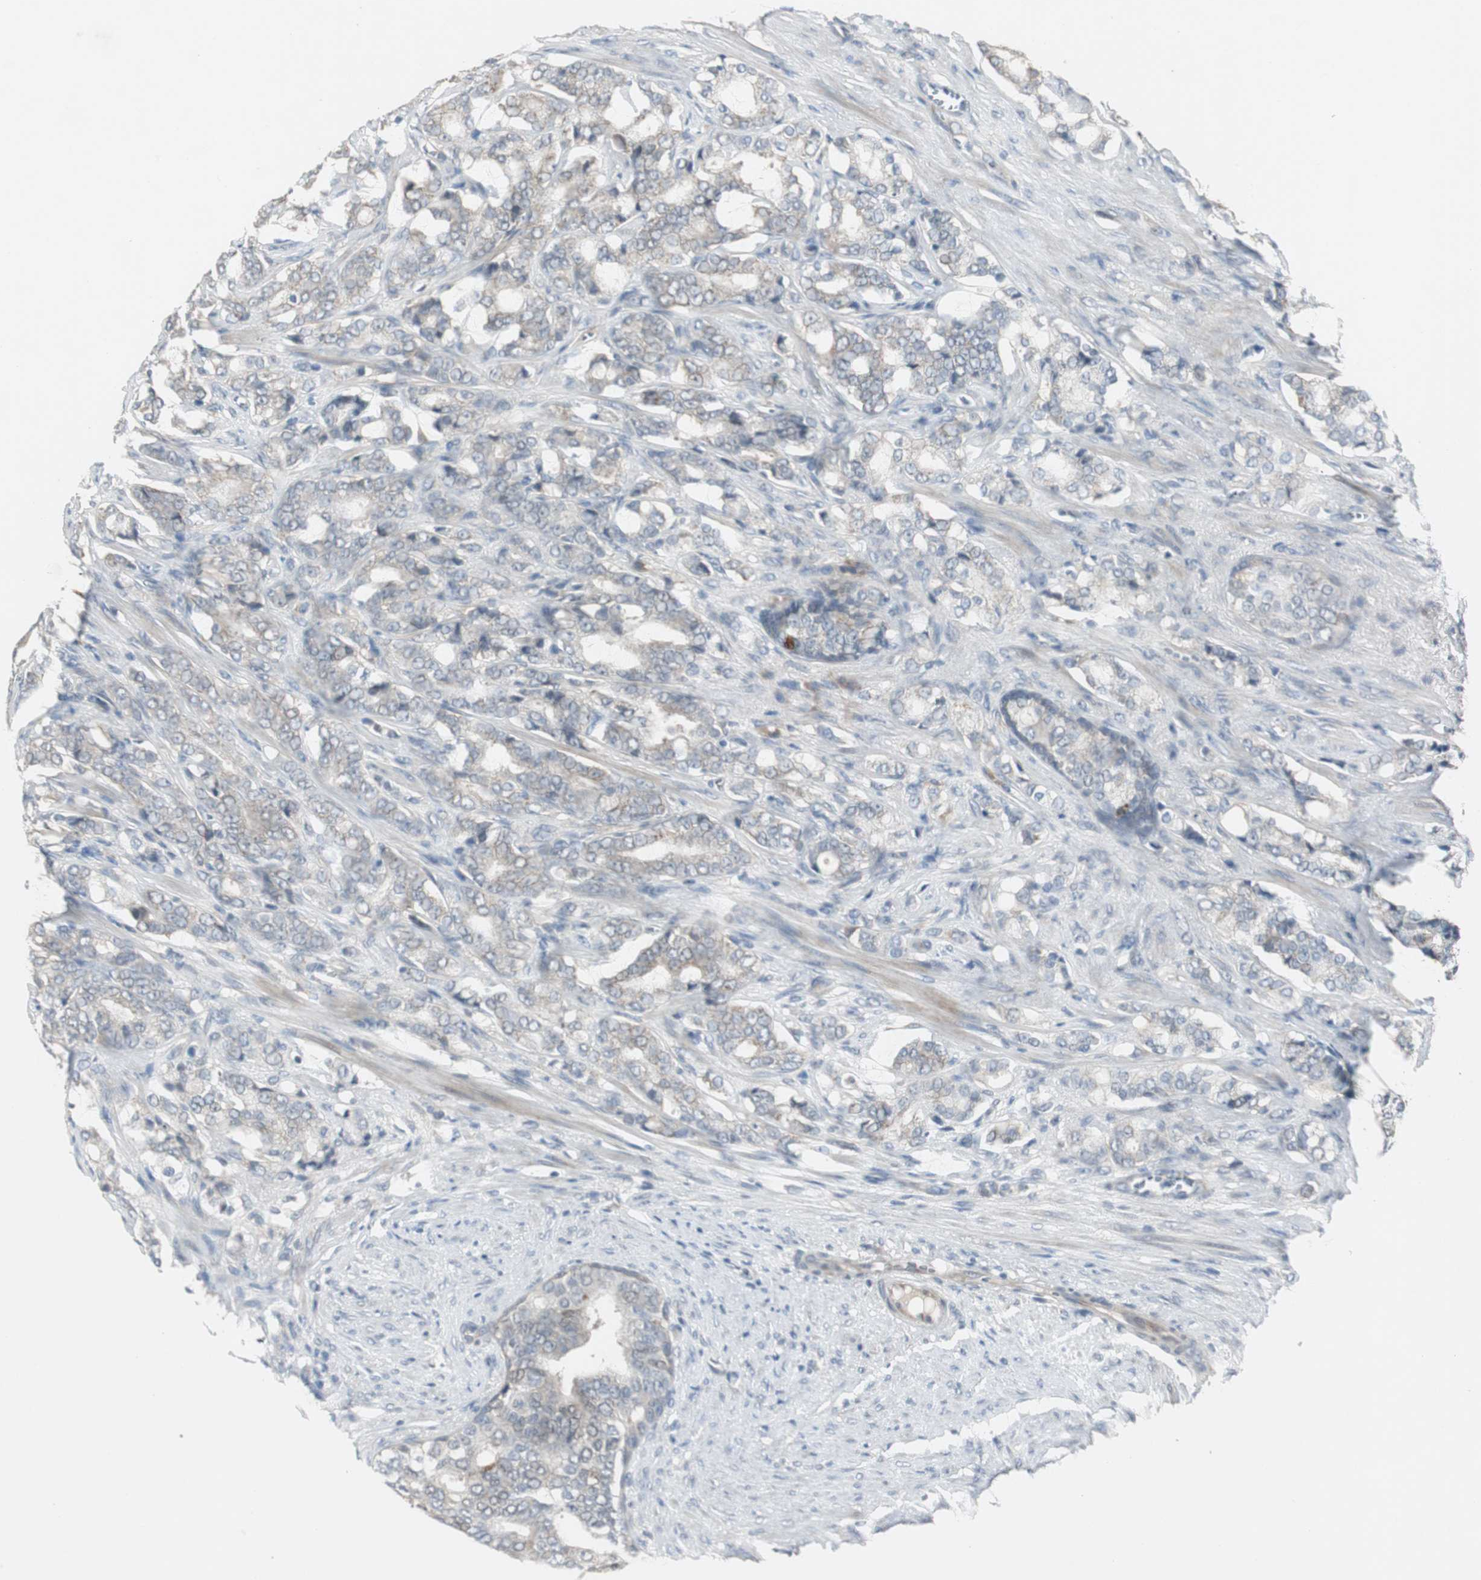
{"staining": {"intensity": "weak", "quantity": ">75%", "location": "cytoplasmic/membranous"}, "tissue": "prostate cancer", "cell_type": "Tumor cells", "image_type": "cancer", "snomed": [{"axis": "morphology", "description": "Adenocarcinoma, Low grade"}, {"axis": "topography", "description": "Prostate"}], "caption": "The histopathology image demonstrates staining of prostate adenocarcinoma (low-grade), revealing weak cytoplasmic/membranous protein positivity (brown color) within tumor cells. (brown staining indicates protein expression, while blue staining denotes nuclei).", "gene": "MYT1", "patient": {"sex": "male", "age": 58}}